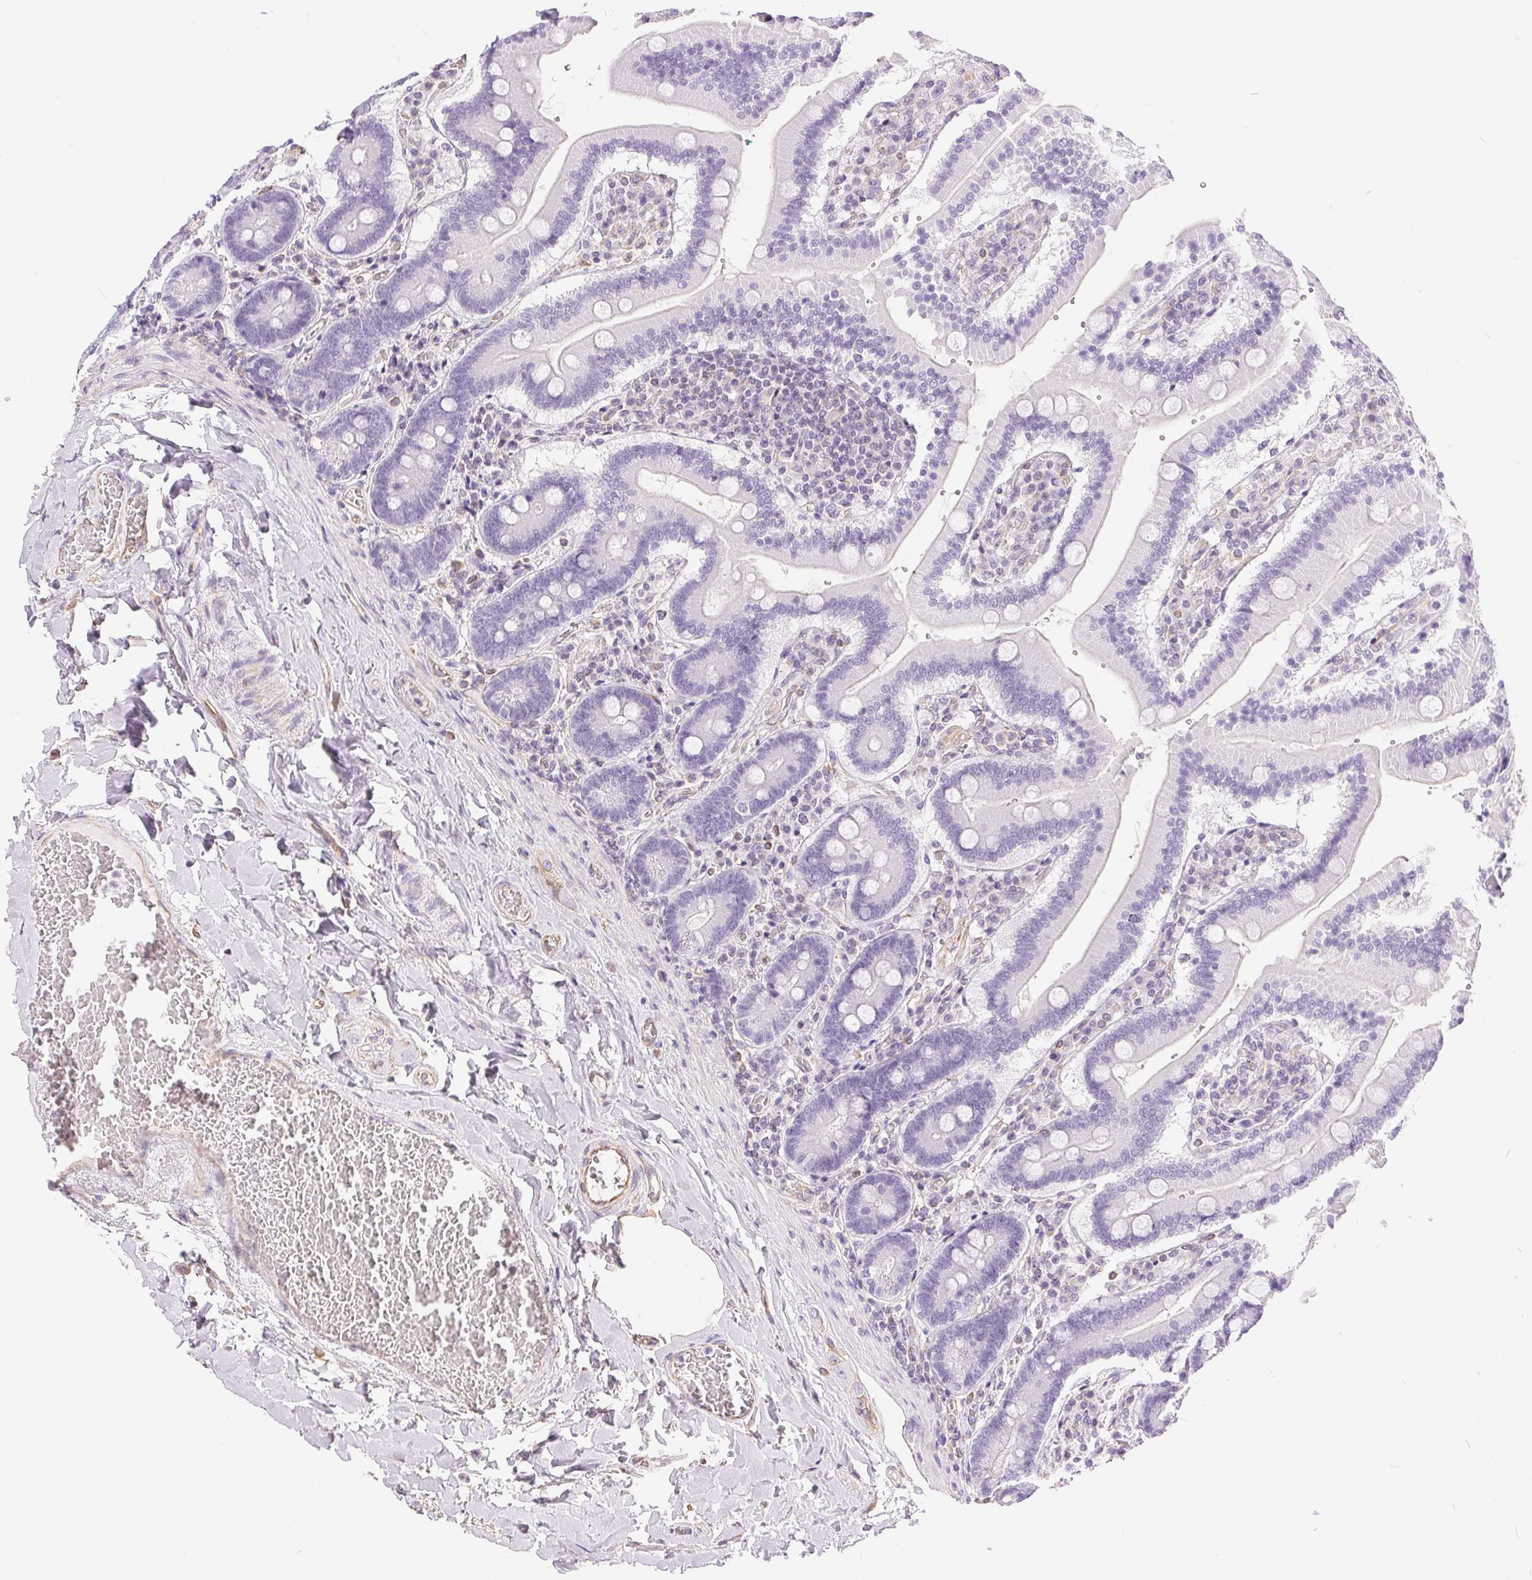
{"staining": {"intensity": "negative", "quantity": "none", "location": "none"}, "tissue": "duodenum", "cell_type": "Glandular cells", "image_type": "normal", "snomed": [{"axis": "morphology", "description": "Normal tissue, NOS"}, {"axis": "topography", "description": "Duodenum"}], "caption": "High magnification brightfield microscopy of normal duodenum stained with DAB (brown) and counterstained with hematoxylin (blue): glandular cells show no significant positivity. Nuclei are stained in blue.", "gene": "GFAP", "patient": {"sex": "female", "age": 62}}